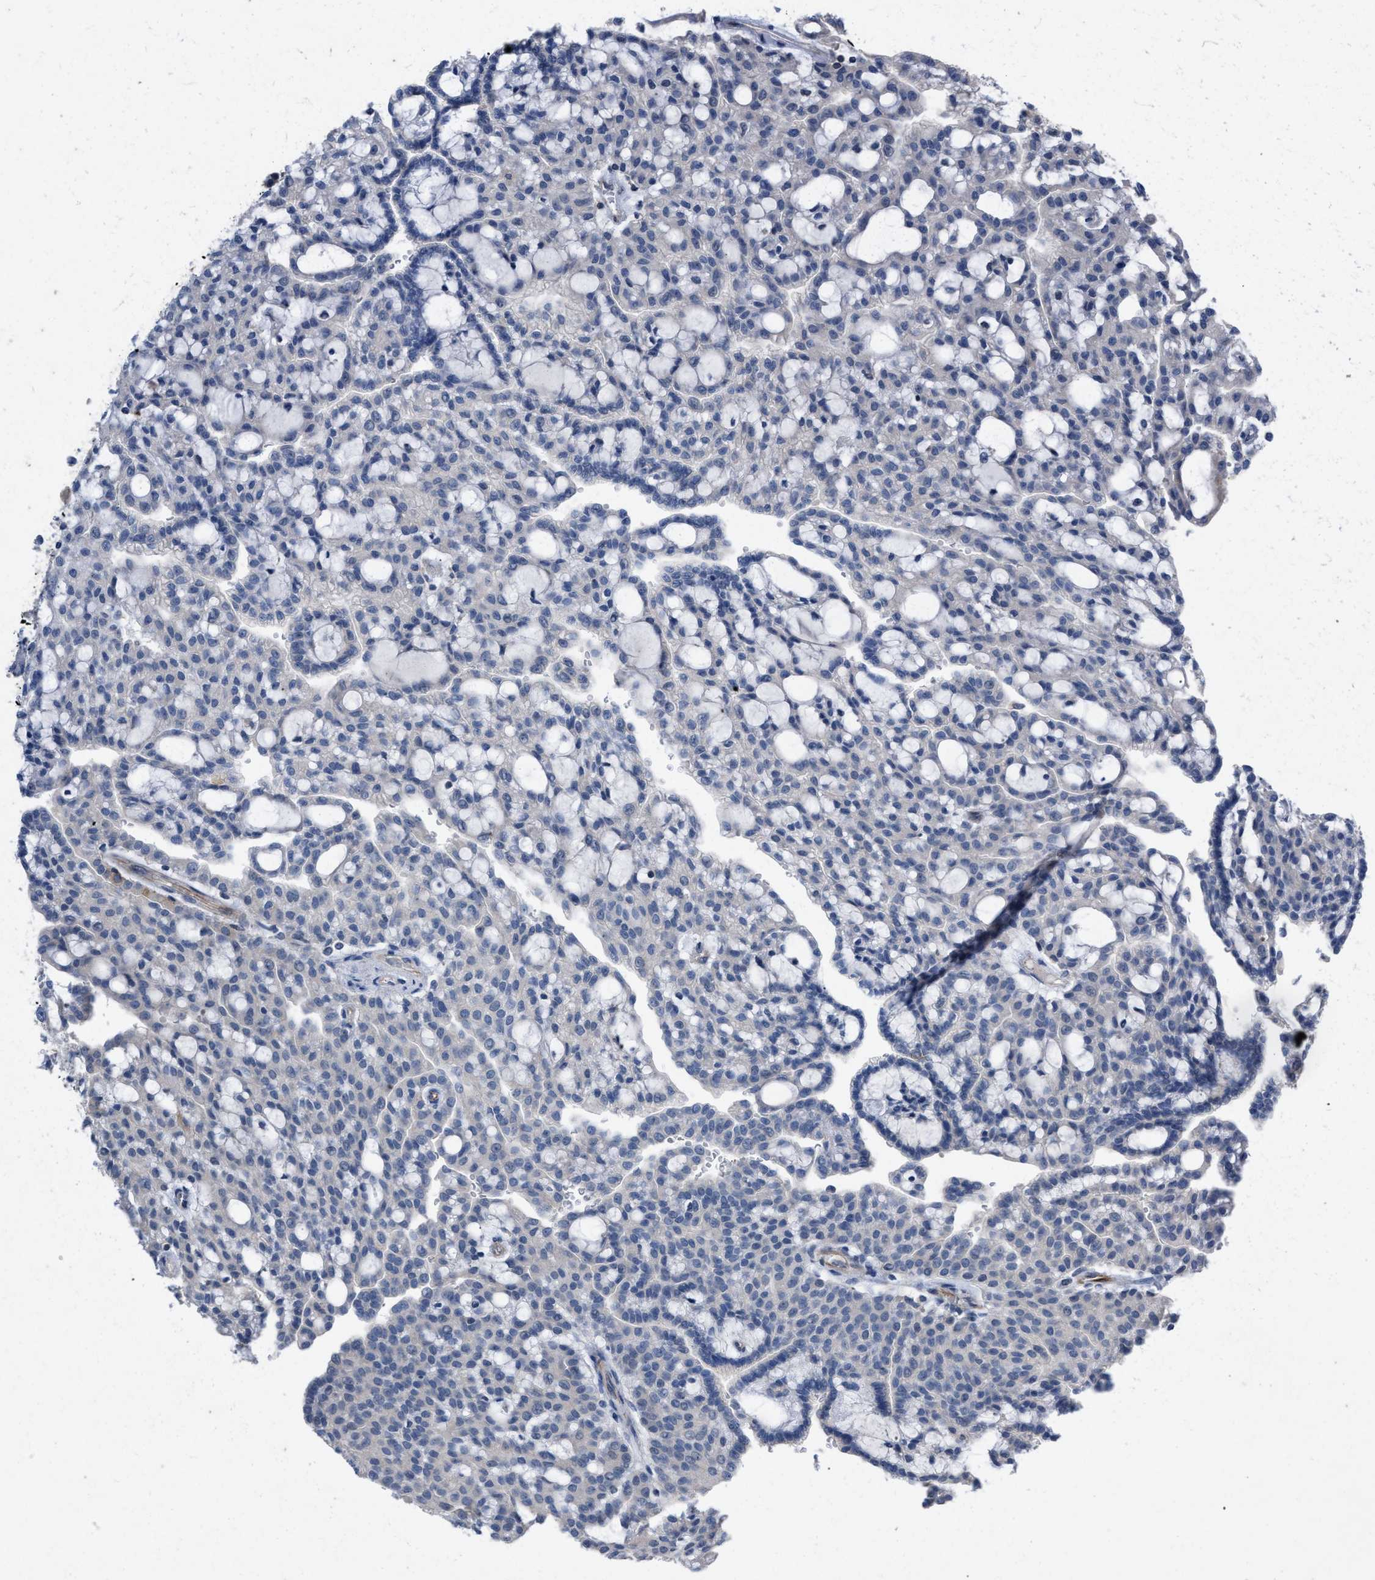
{"staining": {"intensity": "negative", "quantity": "none", "location": "none"}, "tissue": "renal cancer", "cell_type": "Tumor cells", "image_type": "cancer", "snomed": [{"axis": "morphology", "description": "Adenocarcinoma, NOS"}, {"axis": "topography", "description": "Kidney"}], "caption": "Immunohistochemistry micrograph of renal cancer (adenocarcinoma) stained for a protein (brown), which displays no positivity in tumor cells.", "gene": "TMEM131", "patient": {"sex": "male", "age": 63}}